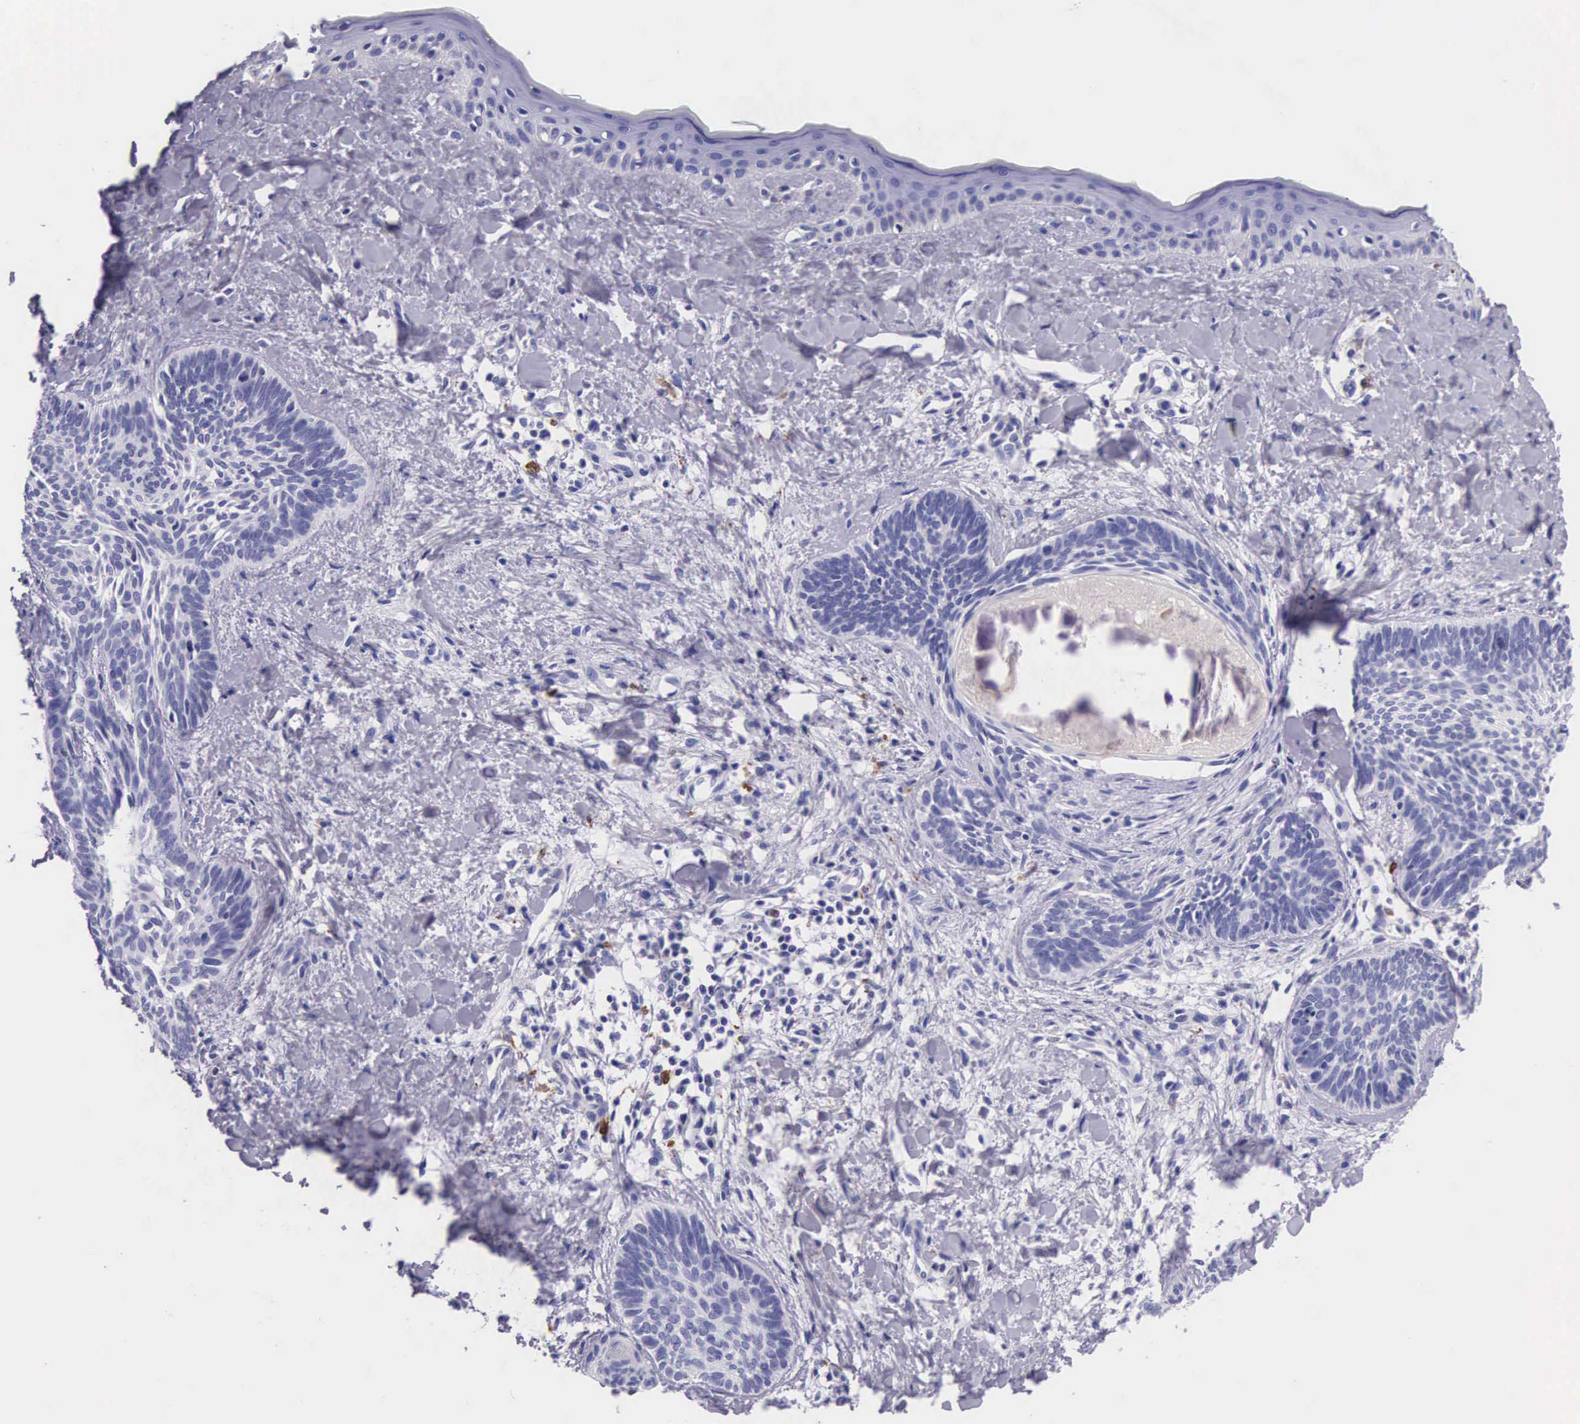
{"staining": {"intensity": "negative", "quantity": "none", "location": "none"}, "tissue": "skin cancer", "cell_type": "Tumor cells", "image_type": "cancer", "snomed": [{"axis": "morphology", "description": "Basal cell carcinoma"}, {"axis": "topography", "description": "Skin"}], "caption": "DAB immunohistochemical staining of human skin cancer exhibits no significant positivity in tumor cells.", "gene": "FCN1", "patient": {"sex": "female", "age": 81}}